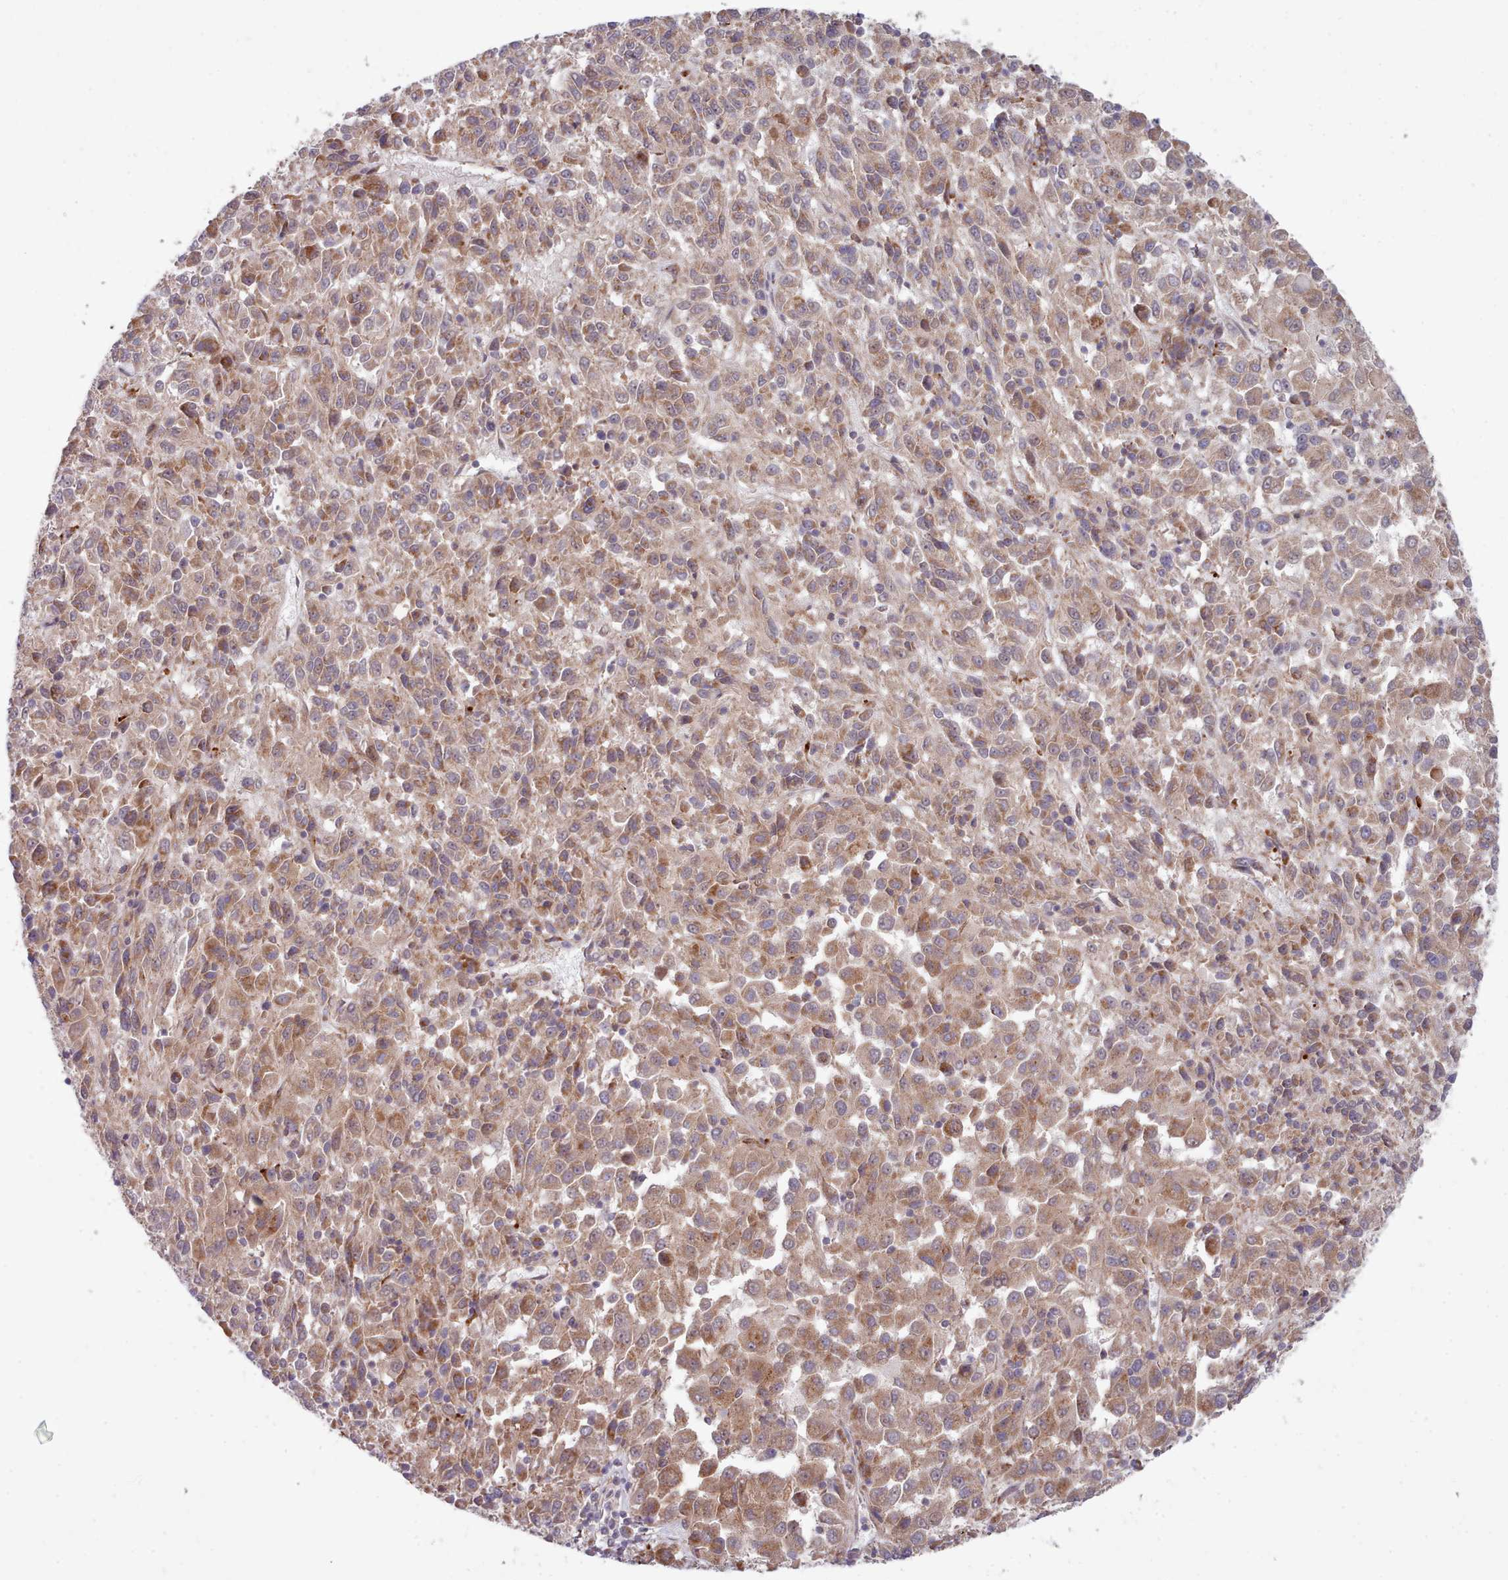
{"staining": {"intensity": "moderate", "quantity": ">75%", "location": "cytoplasmic/membranous"}, "tissue": "melanoma", "cell_type": "Tumor cells", "image_type": "cancer", "snomed": [{"axis": "morphology", "description": "Malignant melanoma, Metastatic site"}, {"axis": "topography", "description": "Lung"}], "caption": "IHC micrograph of neoplastic tissue: human malignant melanoma (metastatic site) stained using immunohistochemistry (IHC) shows medium levels of moderate protein expression localized specifically in the cytoplasmic/membranous of tumor cells, appearing as a cytoplasmic/membranous brown color.", "gene": "TRIM26", "patient": {"sex": "male", "age": 64}}